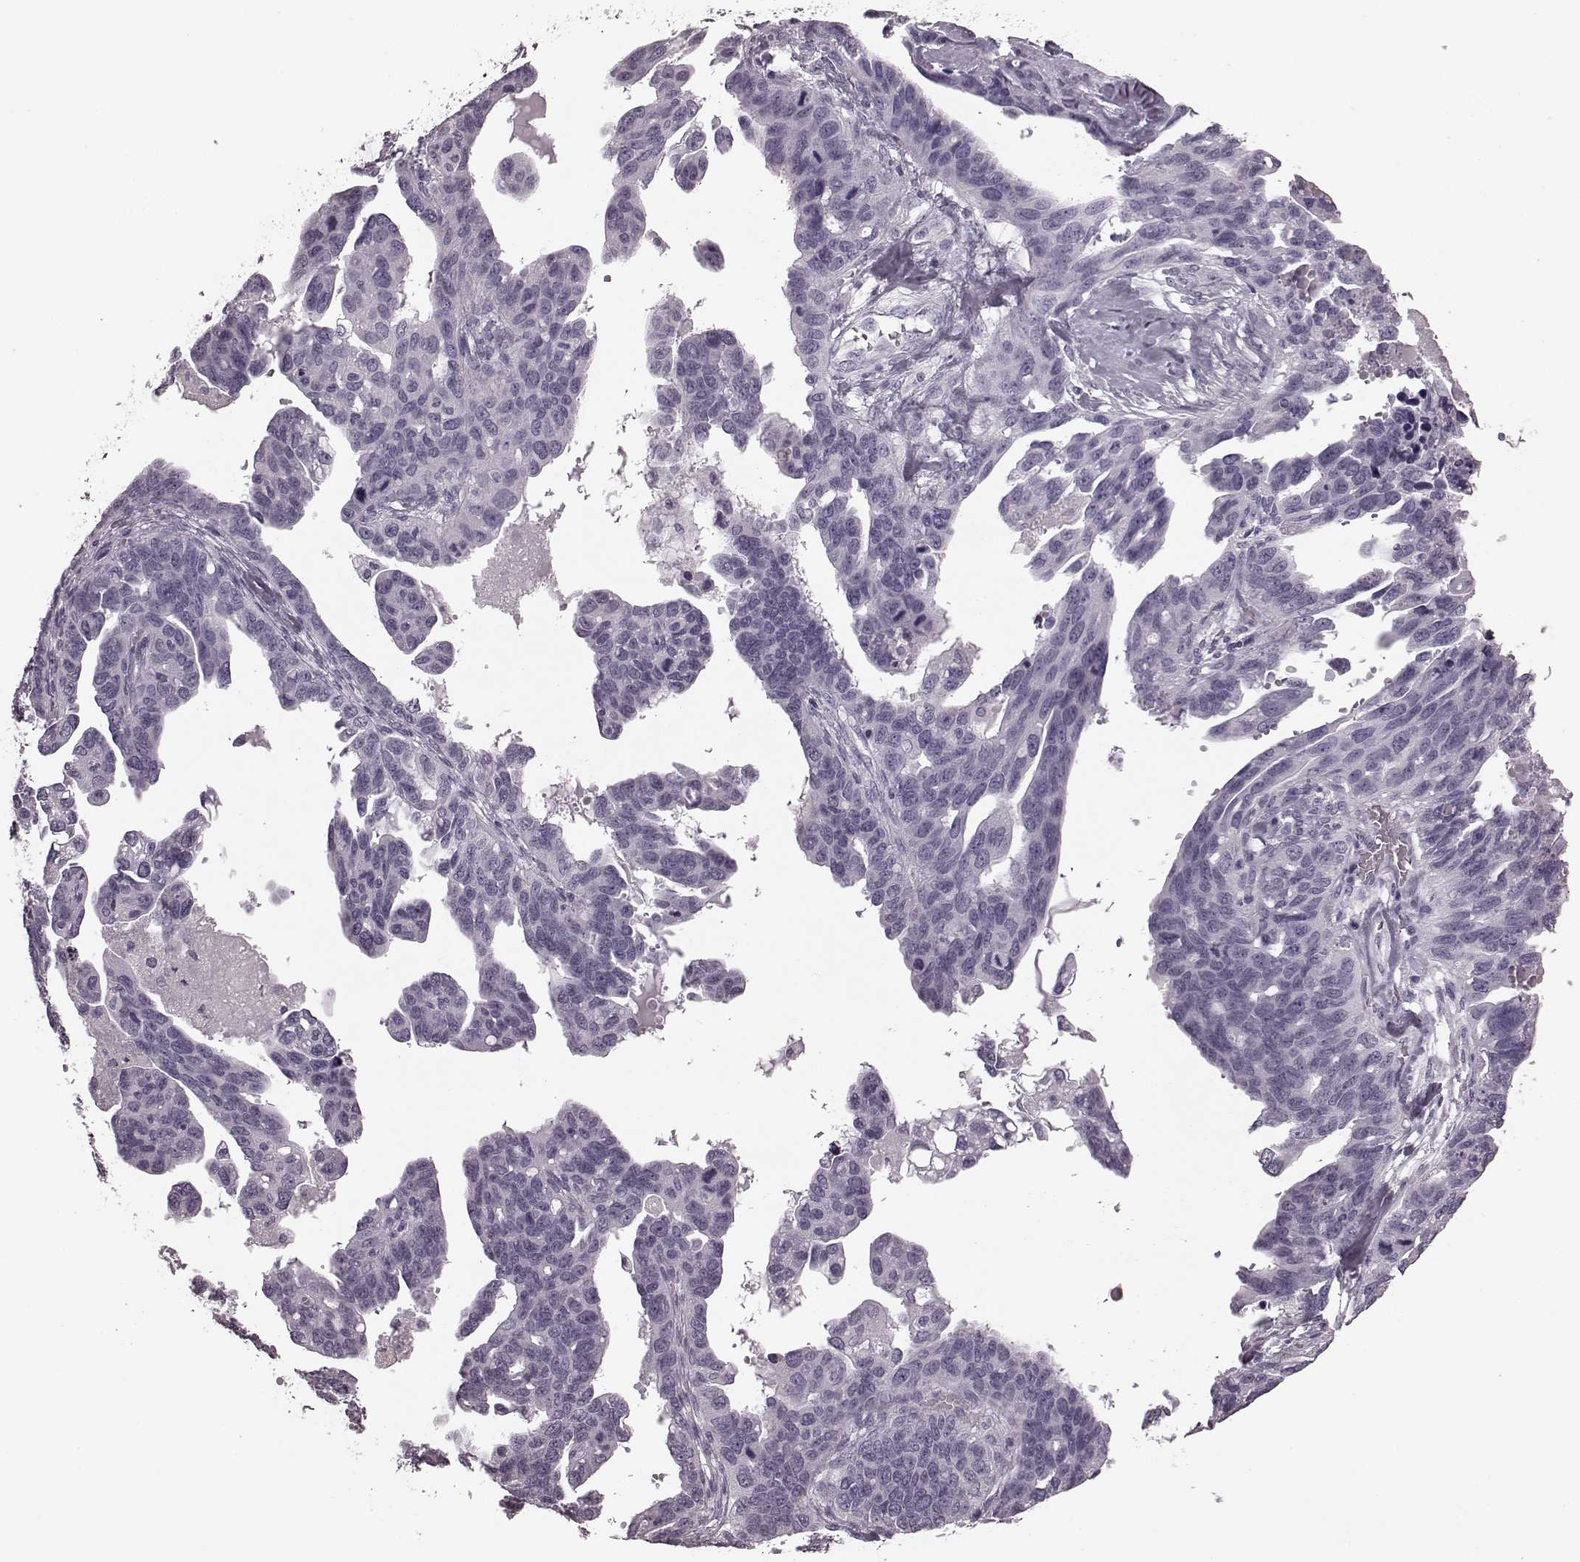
{"staining": {"intensity": "negative", "quantity": "none", "location": "none"}, "tissue": "ovarian cancer", "cell_type": "Tumor cells", "image_type": "cancer", "snomed": [{"axis": "morphology", "description": "Cystadenocarcinoma, serous, NOS"}, {"axis": "topography", "description": "Ovary"}], "caption": "Tumor cells are negative for brown protein staining in ovarian cancer. The staining is performed using DAB (3,3'-diaminobenzidine) brown chromogen with nuclei counter-stained in using hematoxylin.", "gene": "TRPM1", "patient": {"sex": "female", "age": 69}}